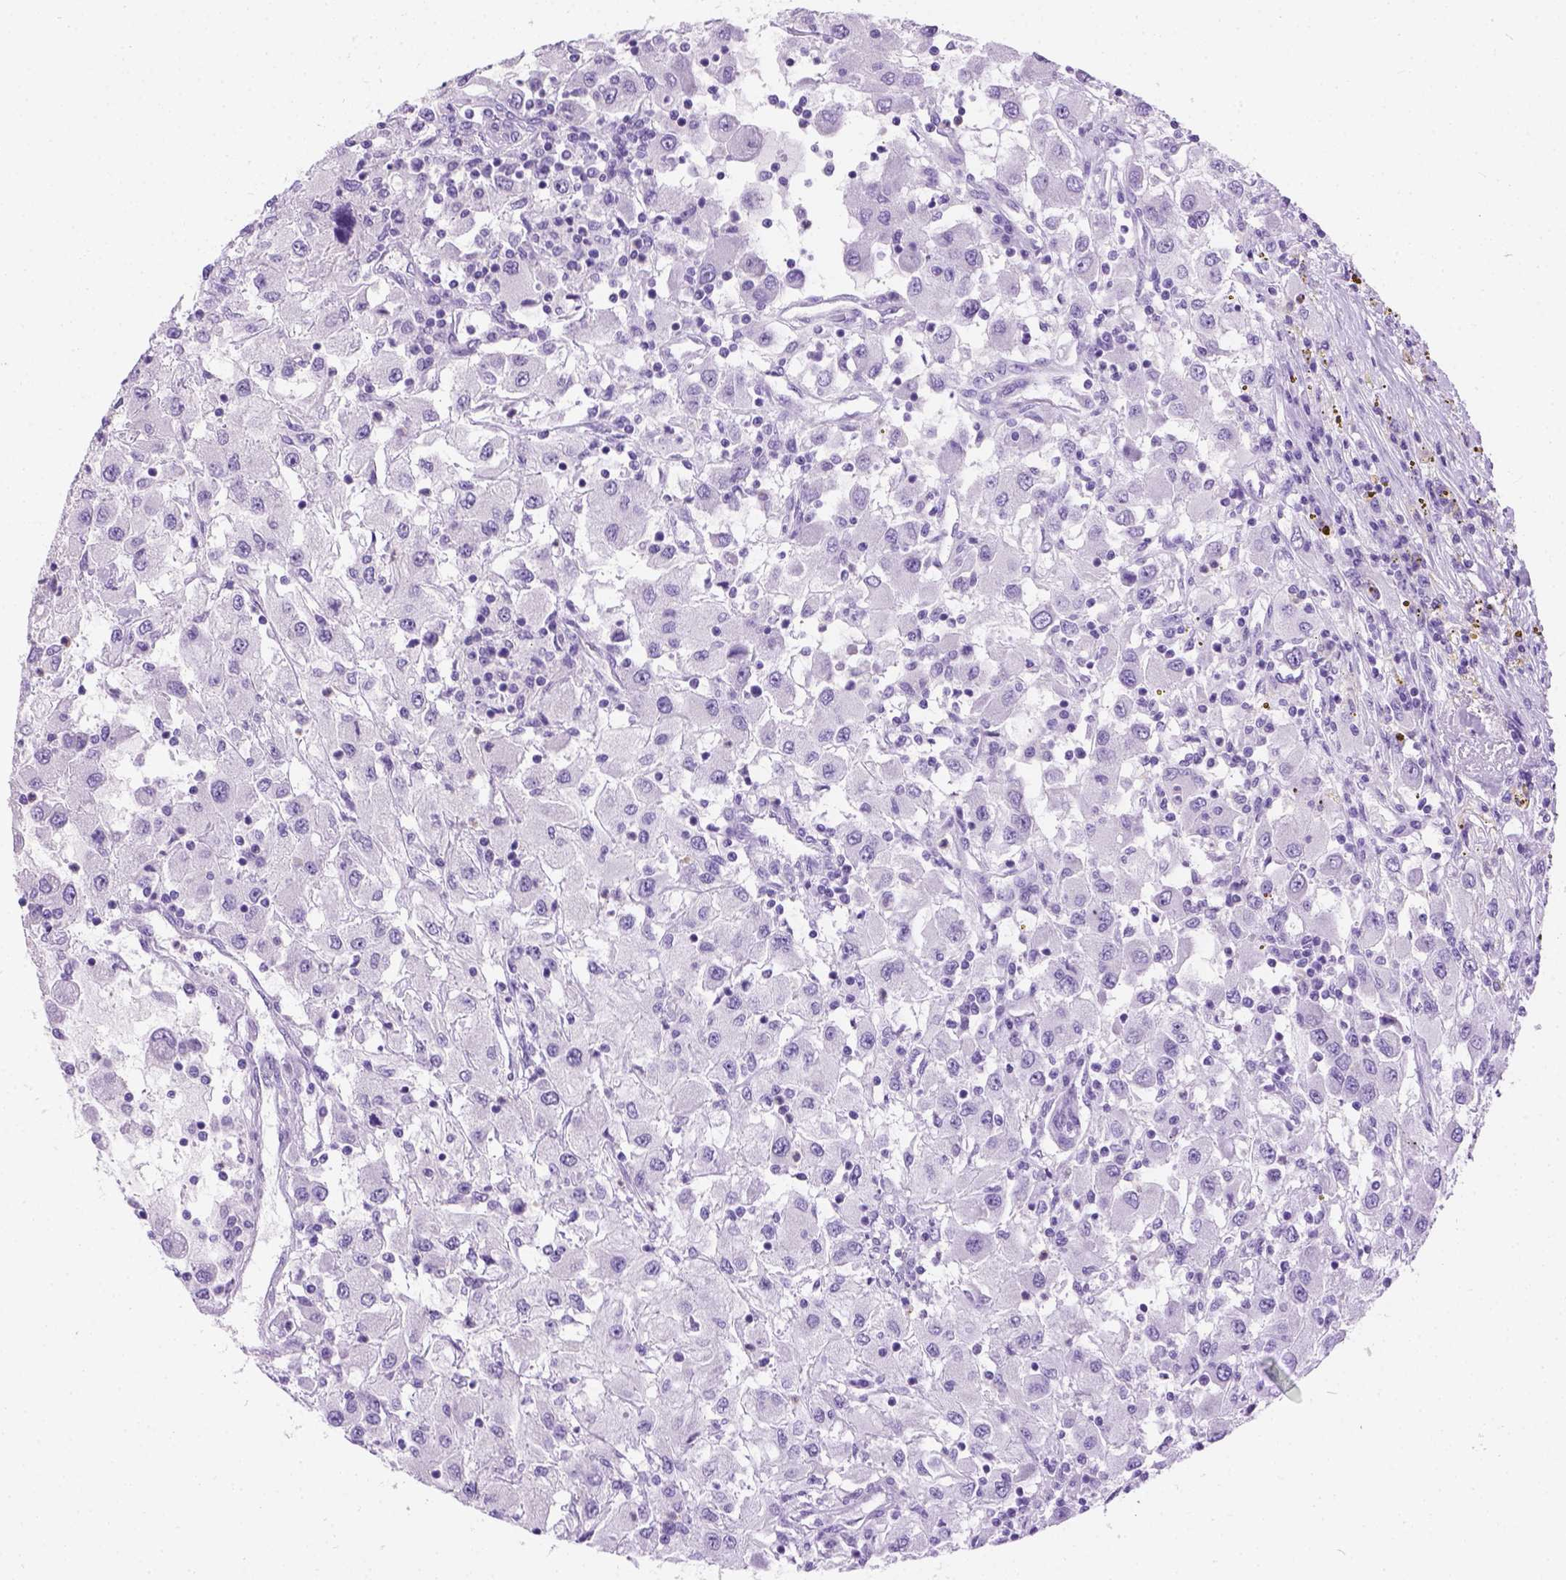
{"staining": {"intensity": "negative", "quantity": "none", "location": "none"}, "tissue": "renal cancer", "cell_type": "Tumor cells", "image_type": "cancer", "snomed": [{"axis": "morphology", "description": "Adenocarcinoma, NOS"}, {"axis": "topography", "description": "Kidney"}], "caption": "A high-resolution histopathology image shows immunohistochemistry staining of renal cancer (adenocarcinoma), which reveals no significant expression in tumor cells.", "gene": "TMEM38A", "patient": {"sex": "female", "age": 67}}